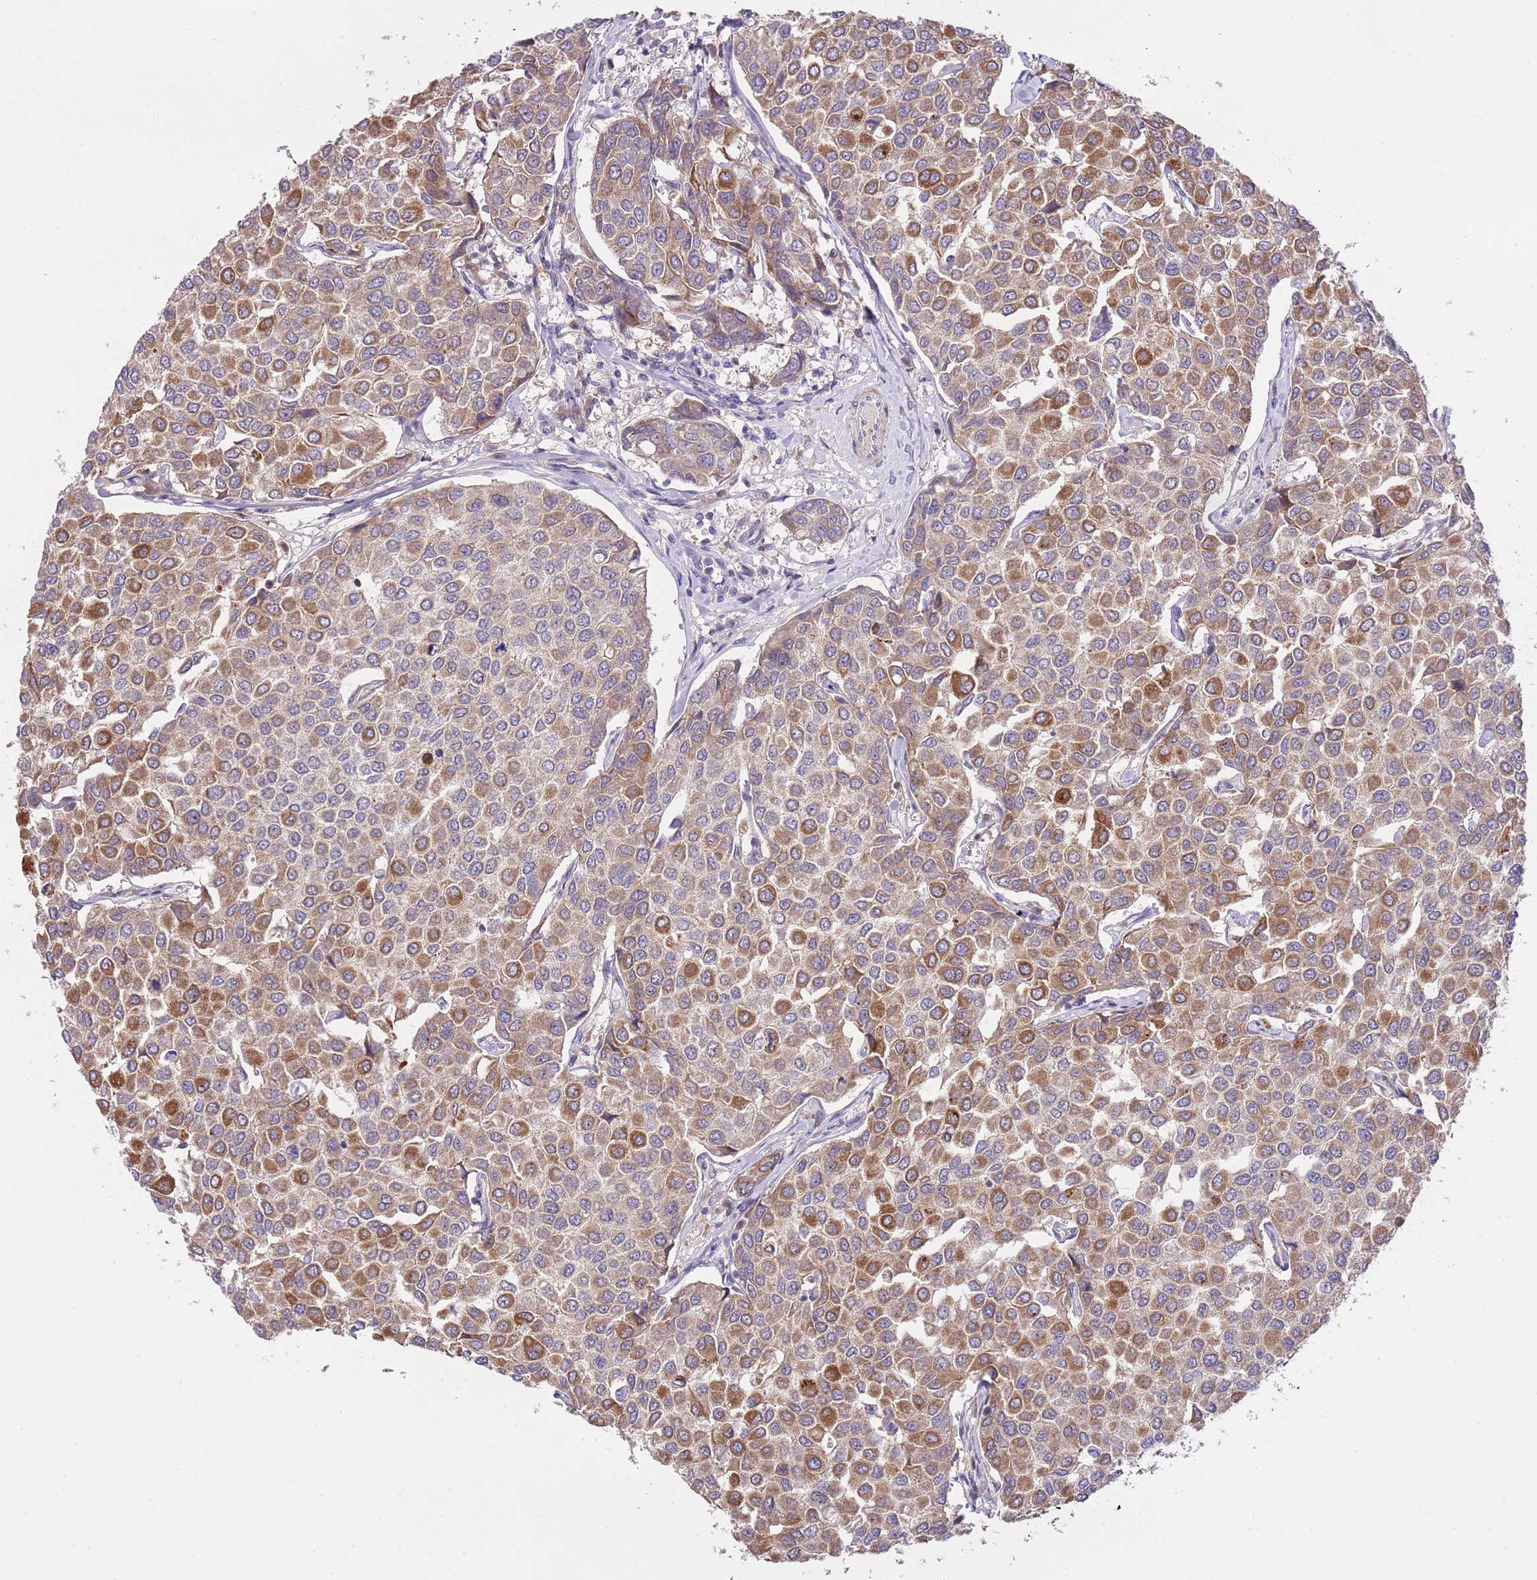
{"staining": {"intensity": "moderate", "quantity": ">75%", "location": "cytoplasmic/membranous"}, "tissue": "breast cancer", "cell_type": "Tumor cells", "image_type": "cancer", "snomed": [{"axis": "morphology", "description": "Duct carcinoma"}, {"axis": "topography", "description": "Breast"}], "caption": "IHC micrograph of human intraductal carcinoma (breast) stained for a protein (brown), which shows medium levels of moderate cytoplasmic/membranous expression in approximately >75% of tumor cells.", "gene": "GALK2", "patient": {"sex": "female", "age": 55}}